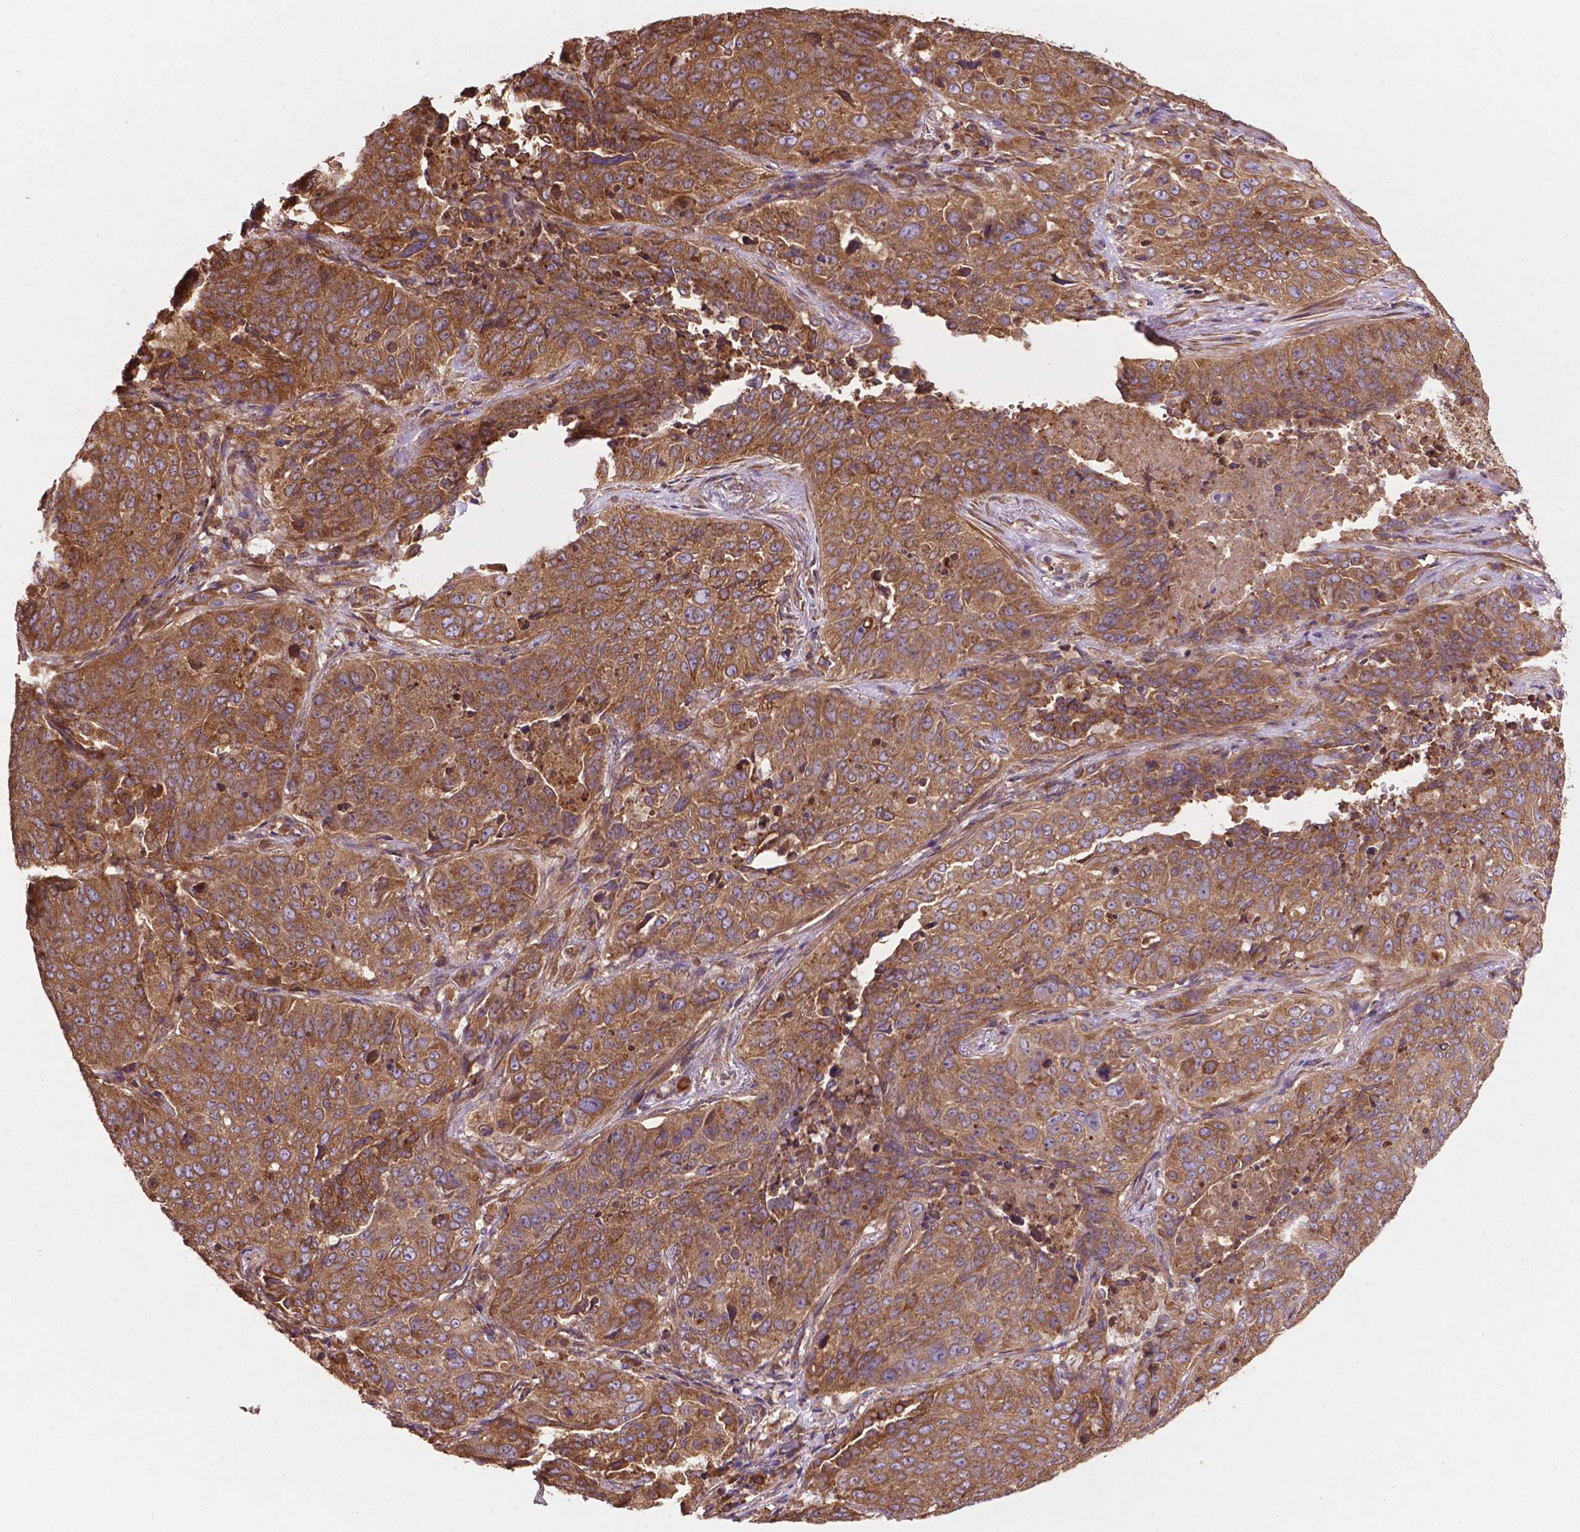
{"staining": {"intensity": "moderate", "quantity": ">75%", "location": "cytoplasmic/membranous"}, "tissue": "lung cancer", "cell_type": "Tumor cells", "image_type": "cancer", "snomed": [{"axis": "morphology", "description": "Normal tissue, NOS"}, {"axis": "morphology", "description": "Squamous cell carcinoma, NOS"}, {"axis": "topography", "description": "Bronchus"}, {"axis": "topography", "description": "Lung"}], "caption": "Immunohistochemical staining of lung squamous cell carcinoma exhibits moderate cytoplasmic/membranous protein staining in about >75% of tumor cells. (brown staining indicates protein expression, while blue staining denotes nuclei).", "gene": "CCDC71L", "patient": {"sex": "male", "age": 64}}